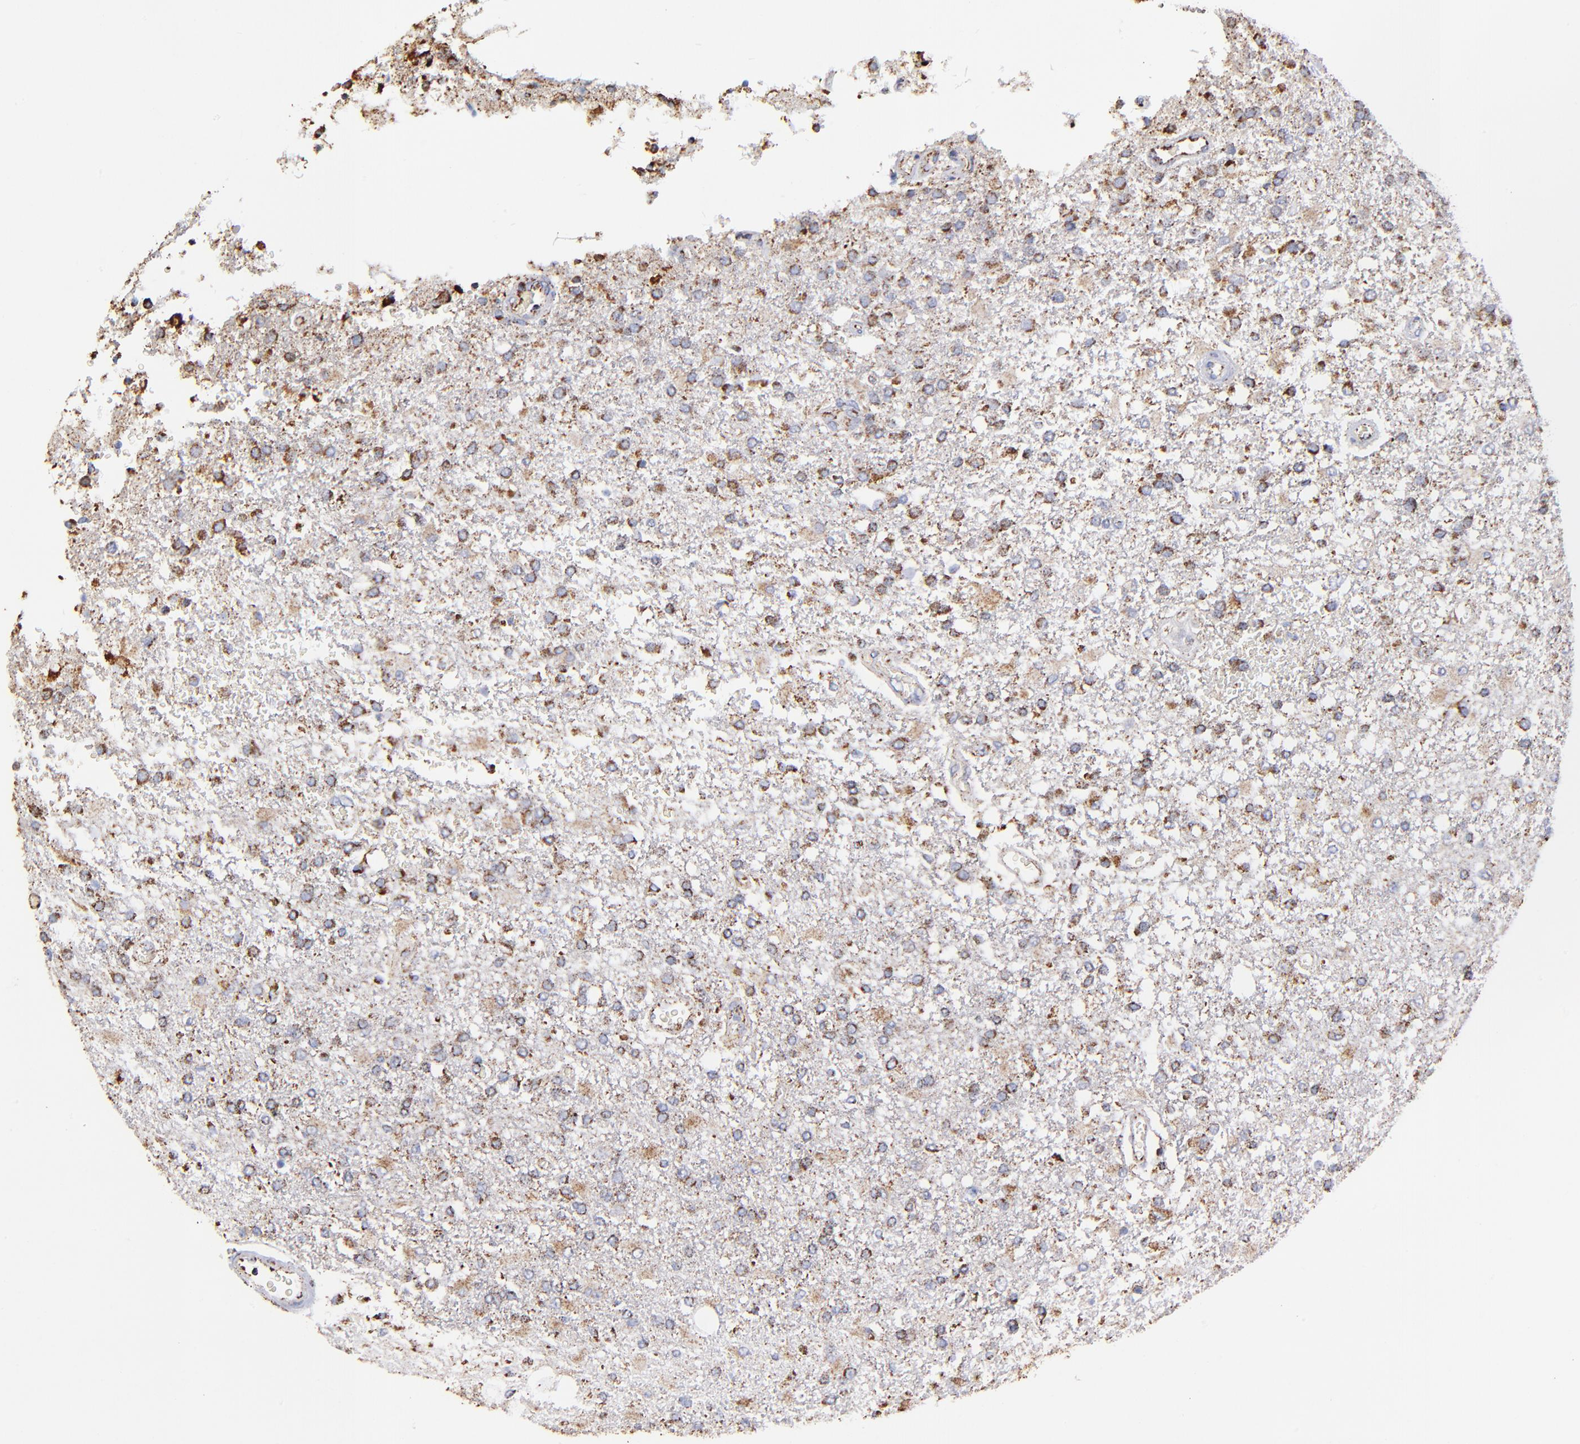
{"staining": {"intensity": "strong", "quantity": ">75%", "location": "cytoplasmic/membranous"}, "tissue": "glioma", "cell_type": "Tumor cells", "image_type": "cancer", "snomed": [{"axis": "morphology", "description": "Glioma, malignant, High grade"}, {"axis": "topography", "description": "Cerebral cortex"}], "caption": "Immunohistochemical staining of malignant high-grade glioma exhibits high levels of strong cytoplasmic/membranous expression in approximately >75% of tumor cells.", "gene": "PHB1", "patient": {"sex": "male", "age": 79}}